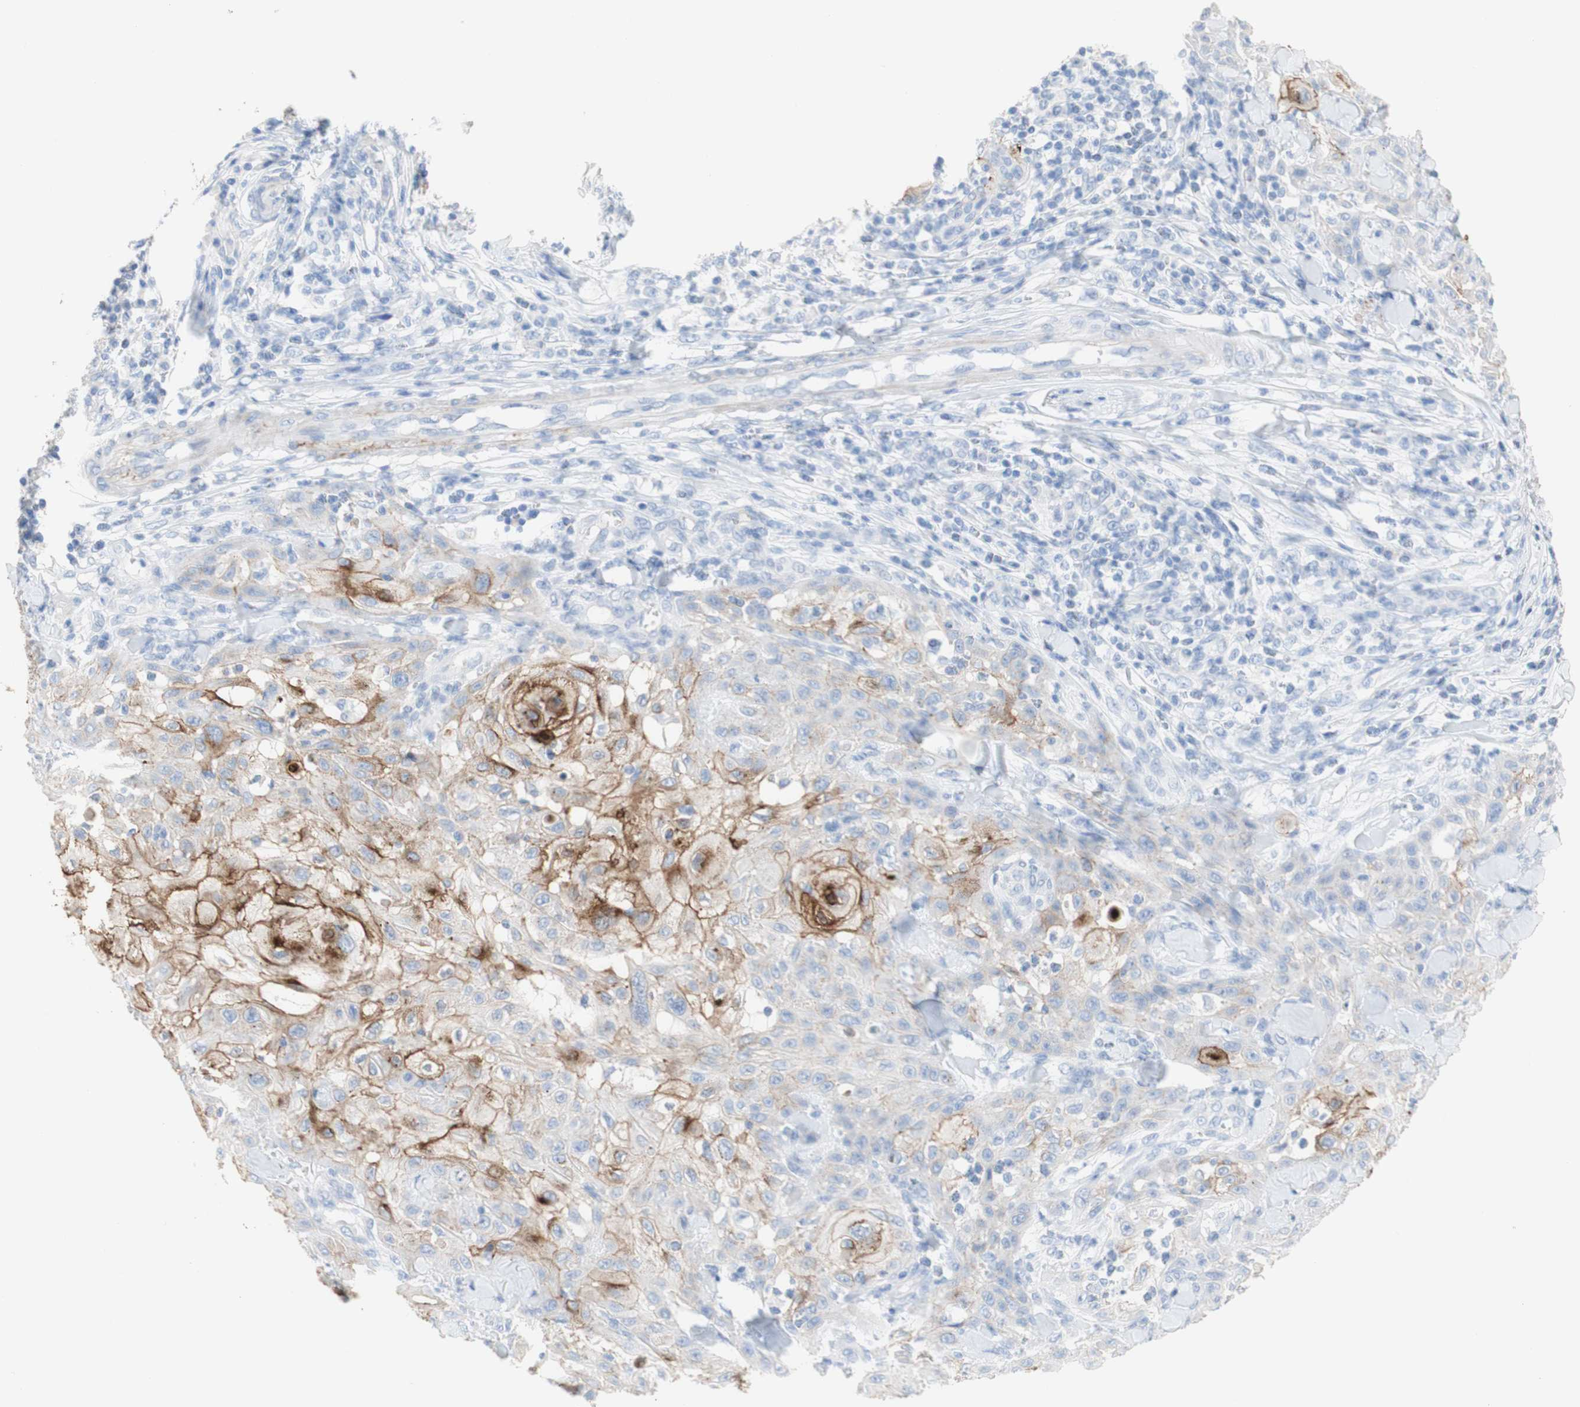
{"staining": {"intensity": "moderate", "quantity": ">75%", "location": "cytoplasmic/membranous"}, "tissue": "skin cancer", "cell_type": "Tumor cells", "image_type": "cancer", "snomed": [{"axis": "morphology", "description": "Squamous cell carcinoma, NOS"}, {"axis": "topography", "description": "Skin"}], "caption": "The image reveals immunohistochemical staining of skin cancer. There is moderate cytoplasmic/membranous expression is appreciated in approximately >75% of tumor cells.", "gene": "DSC2", "patient": {"sex": "male", "age": 24}}